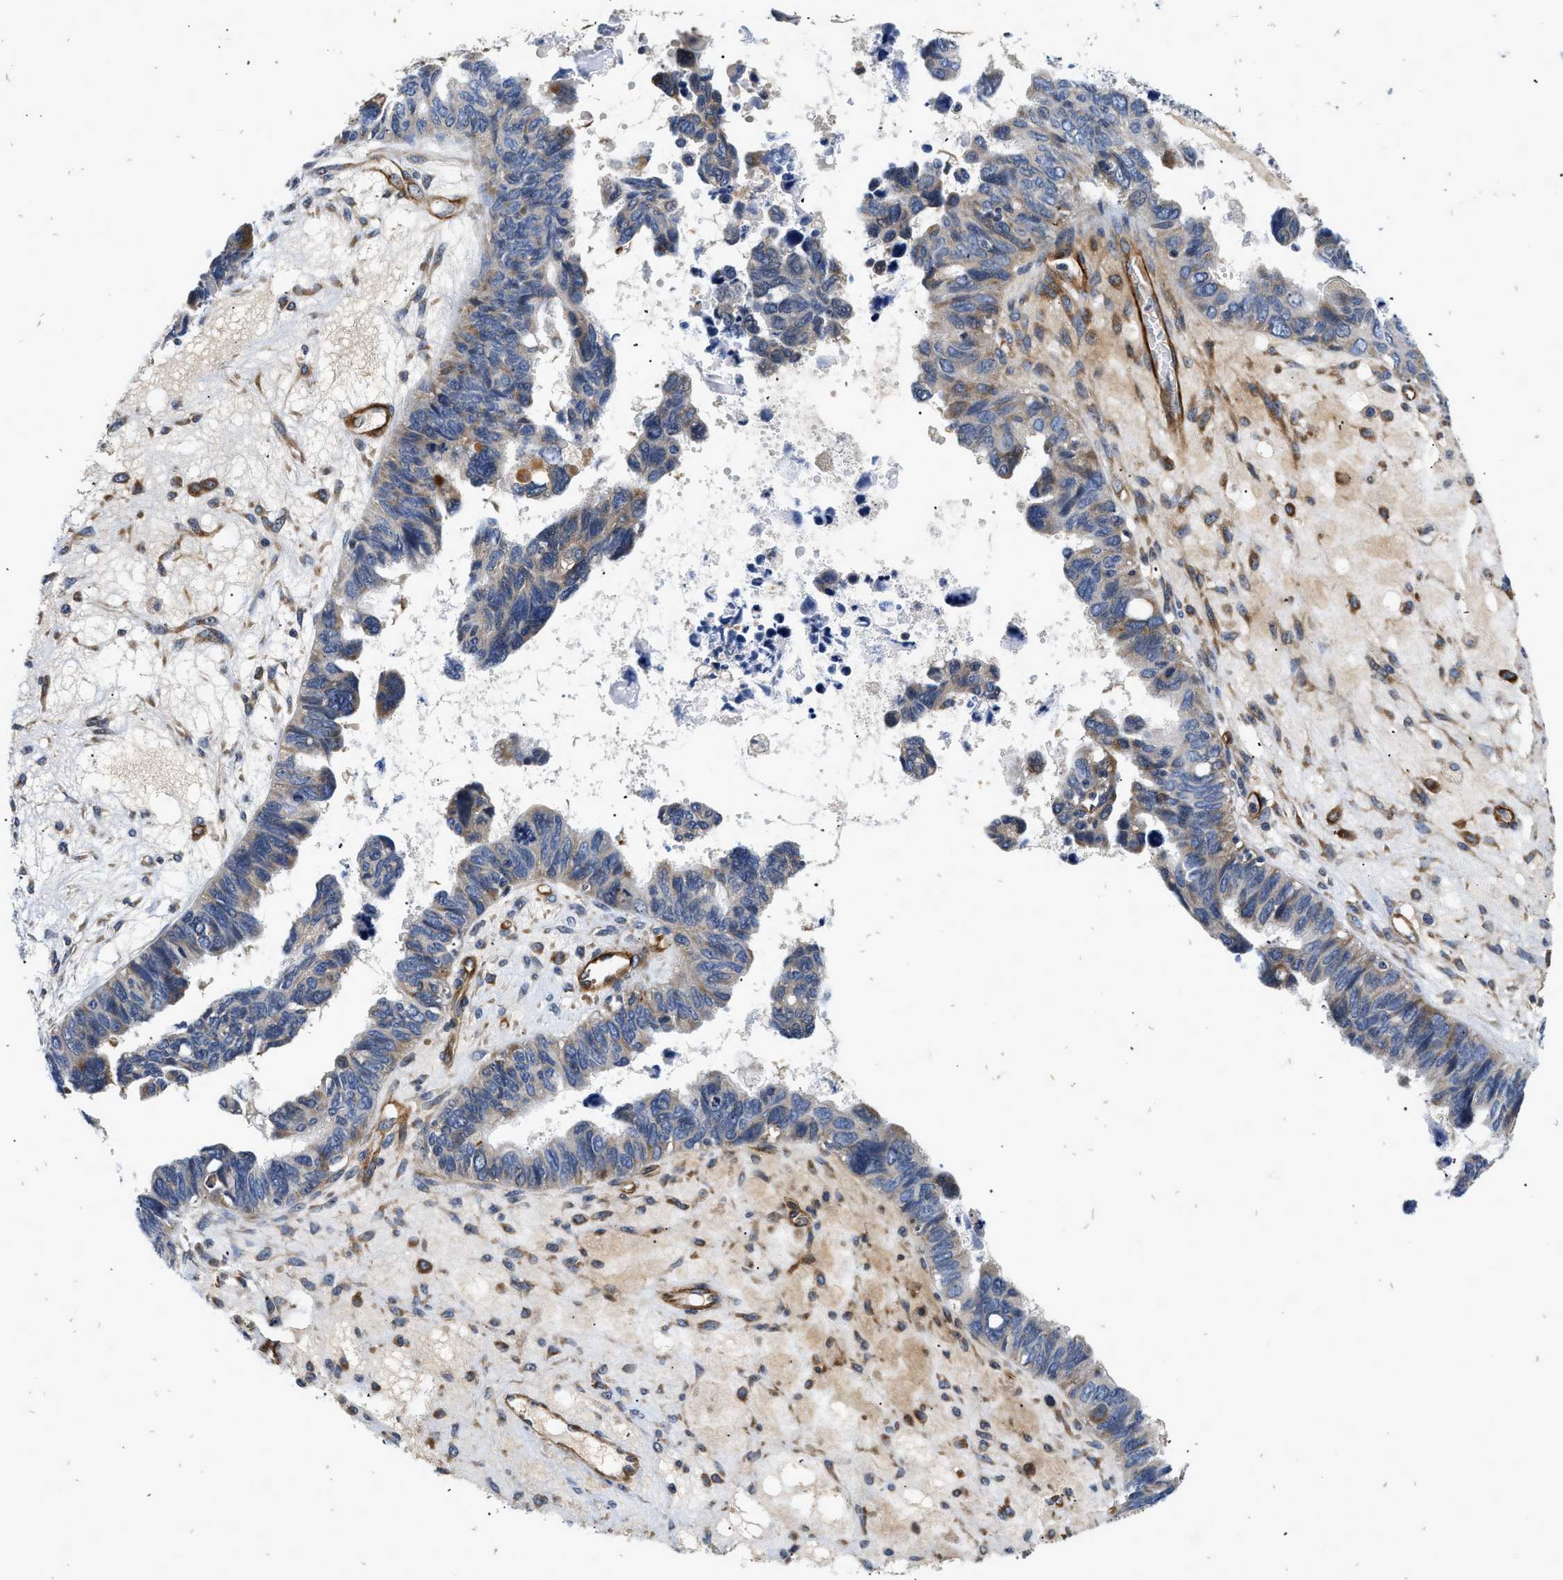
{"staining": {"intensity": "weak", "quantity": "25%-75%", "location": "cytoplasmic/membranous"}, "tissue": "ovarian cancer", "cell_type": "Tumor cells", "image_type": "cancer", "snomed": [{"axis": "morphology", "description": "Cystadenocarcinoma, serous, NOS"}, {"axis": "topography", "description": "Ovary"}], "caption": "Immunohistochemical staining of human ovarian cancer exhibits weak cytoplasmic/membranous protein expression in approximately 25%-75% of tumor cells. (IHC, brightfield microscopy, high magnification).", "gene": "NME6", "patient": {"sex": "female", "age": 79}}